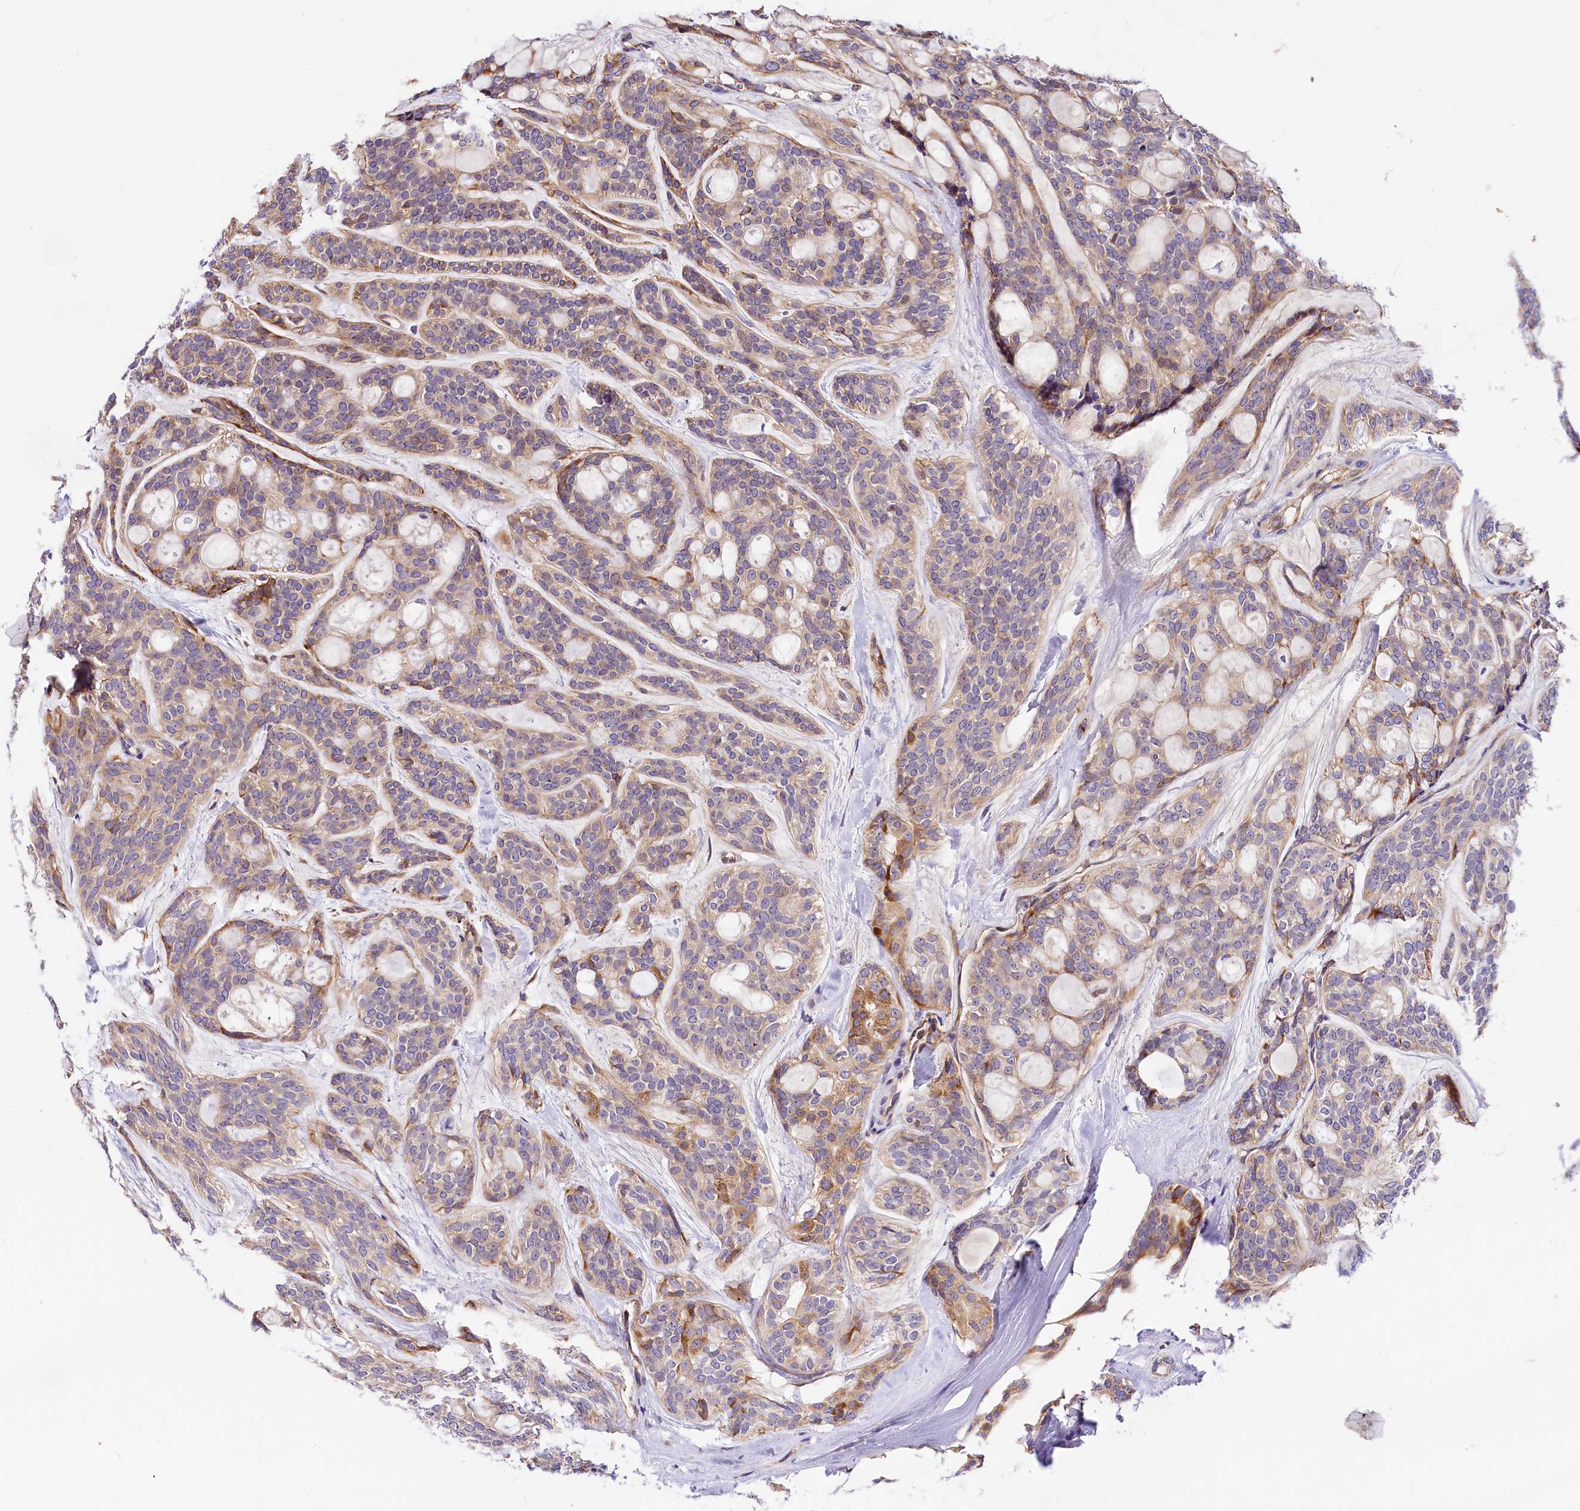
{"staining": {"intensity": "moderate", "quantity": "<25%", "location": "cytoplasmic/membranous"}, "tissue": "head and neck cancer", "cell_type": "Tumor cells", "image_type": "cancer", "snomed": [{"axis": "morphology", "description": "Adenocarcinoma, NOS"}, {"axis": "topography", "description": "Head-Neck"}], "caption": "Immunohistochemical staining of adenocarcinoma (head and neck) displays moderate cytoplasmic/membranous protein expression in about <25% of tumor cells. The staining was performed using DAB to visualize the protein expression in brown, while the nuclei were stained in blue with hematoxylin (Magnification: 20x).", "gene": "ARMC6", "patient": {"sex": "male", "age": 66}}